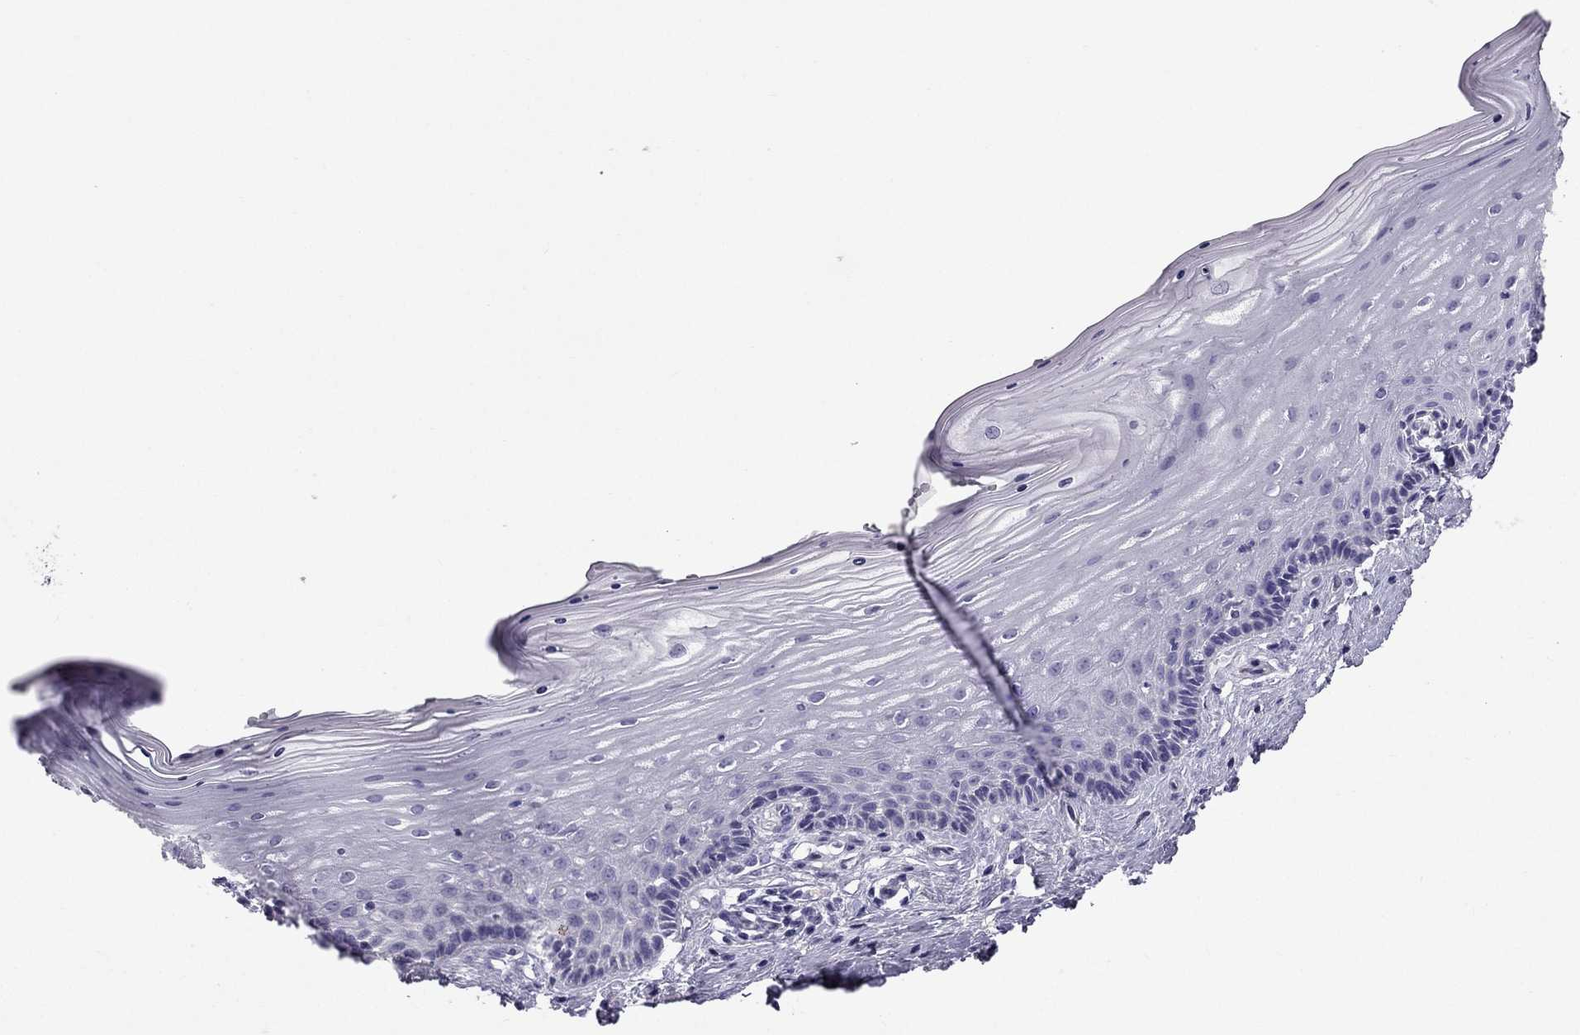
{"staining": {"intensity": "negative", "quantity": "none", "location": "none"}, "tissue": "vagina", "cell_type": "Squamous epithelial cells", "image_type": "normal", "snomed": [{"axis": "morphology", "description": "Normal tissue, NOS"}, {"axis": "topography", "description": "Vagina"}], "caption": "Human vagina stained for a protein using immunohistochemistry displays no positivity in squamous epithelial cells.", "gene": "STOML3", "patient": {"sex": "female", "age": 45}}